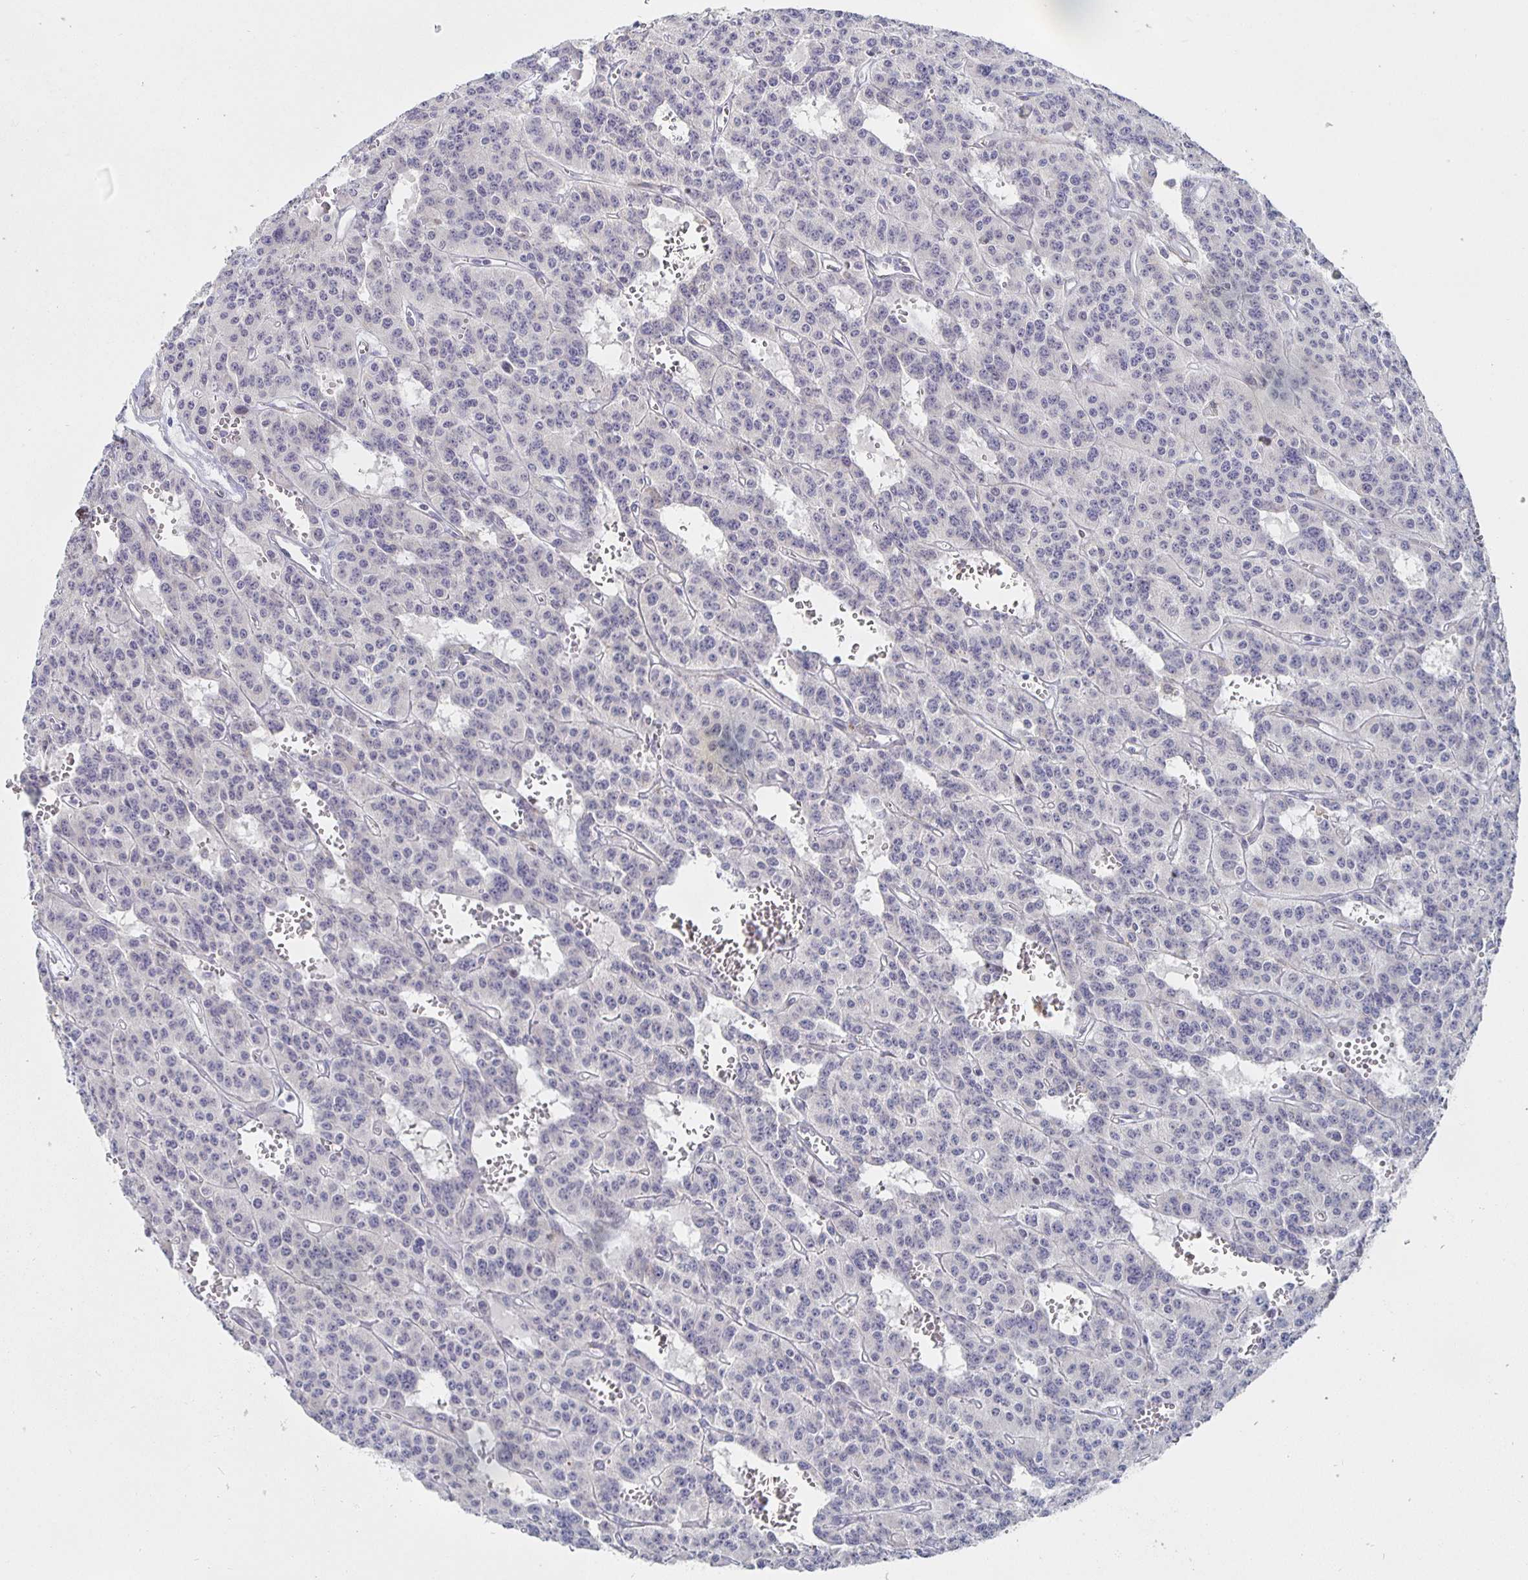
{"staining": {"intensity": "negative", "quantity": "none", "location": "none"}, "tissue": "carcinoid", "cell_type": "Tumor cells", "image_type": "cancer", "snomed": [{"axis": "morphology", "description": "Carcinoid, malignant, NOS"}, {"axis": "topography", "description": "Lung"}], "caption": "Human carcinoid (malignant) stained for a protein using immunohistochemistry (IHC) demonstrates no expression in tumor cells.", "gene": "S100G", "patient": {"sex": "female", "age": 71}}